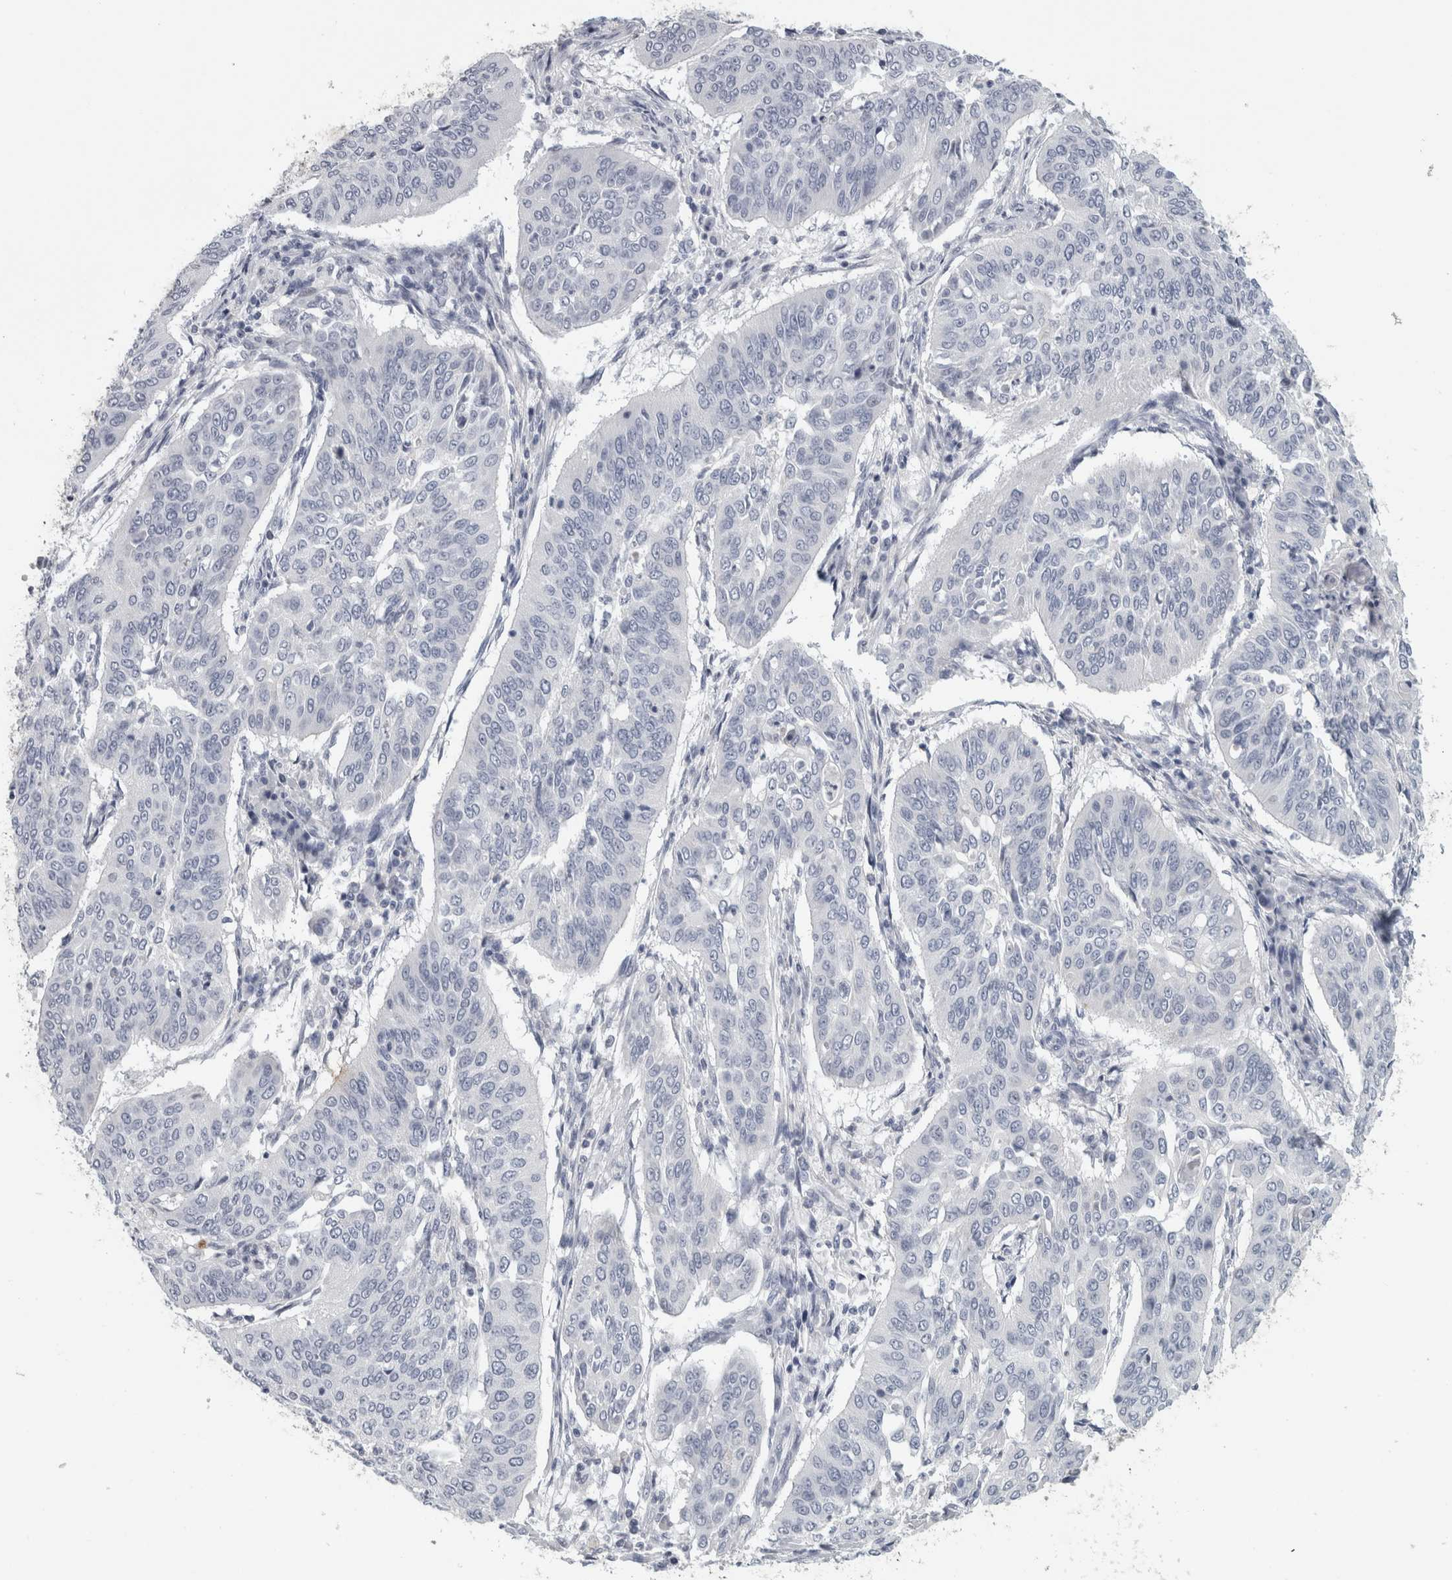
{"staining": {"intensity": "negative", "quantity": "none", "location": "none"}, "tissue": "cervical cancer", "cell_type": "Tumor cells", "image_type": "cancer", "snomed": [{"axis": "morphology", "description": "Normal tissue, NOS"}, {"axis": "morphology", "description": "Squamous cell carcinoma, NOS"}, {"axis": "topography", "description": "Cervix"}], "caption": "Immunohistochemistry (IHC) of human cervical squamous cell carcinoma shows no positivity in tumor cells.", "gene": "CPE", "patient": {"sex": "female", "age": 39}}